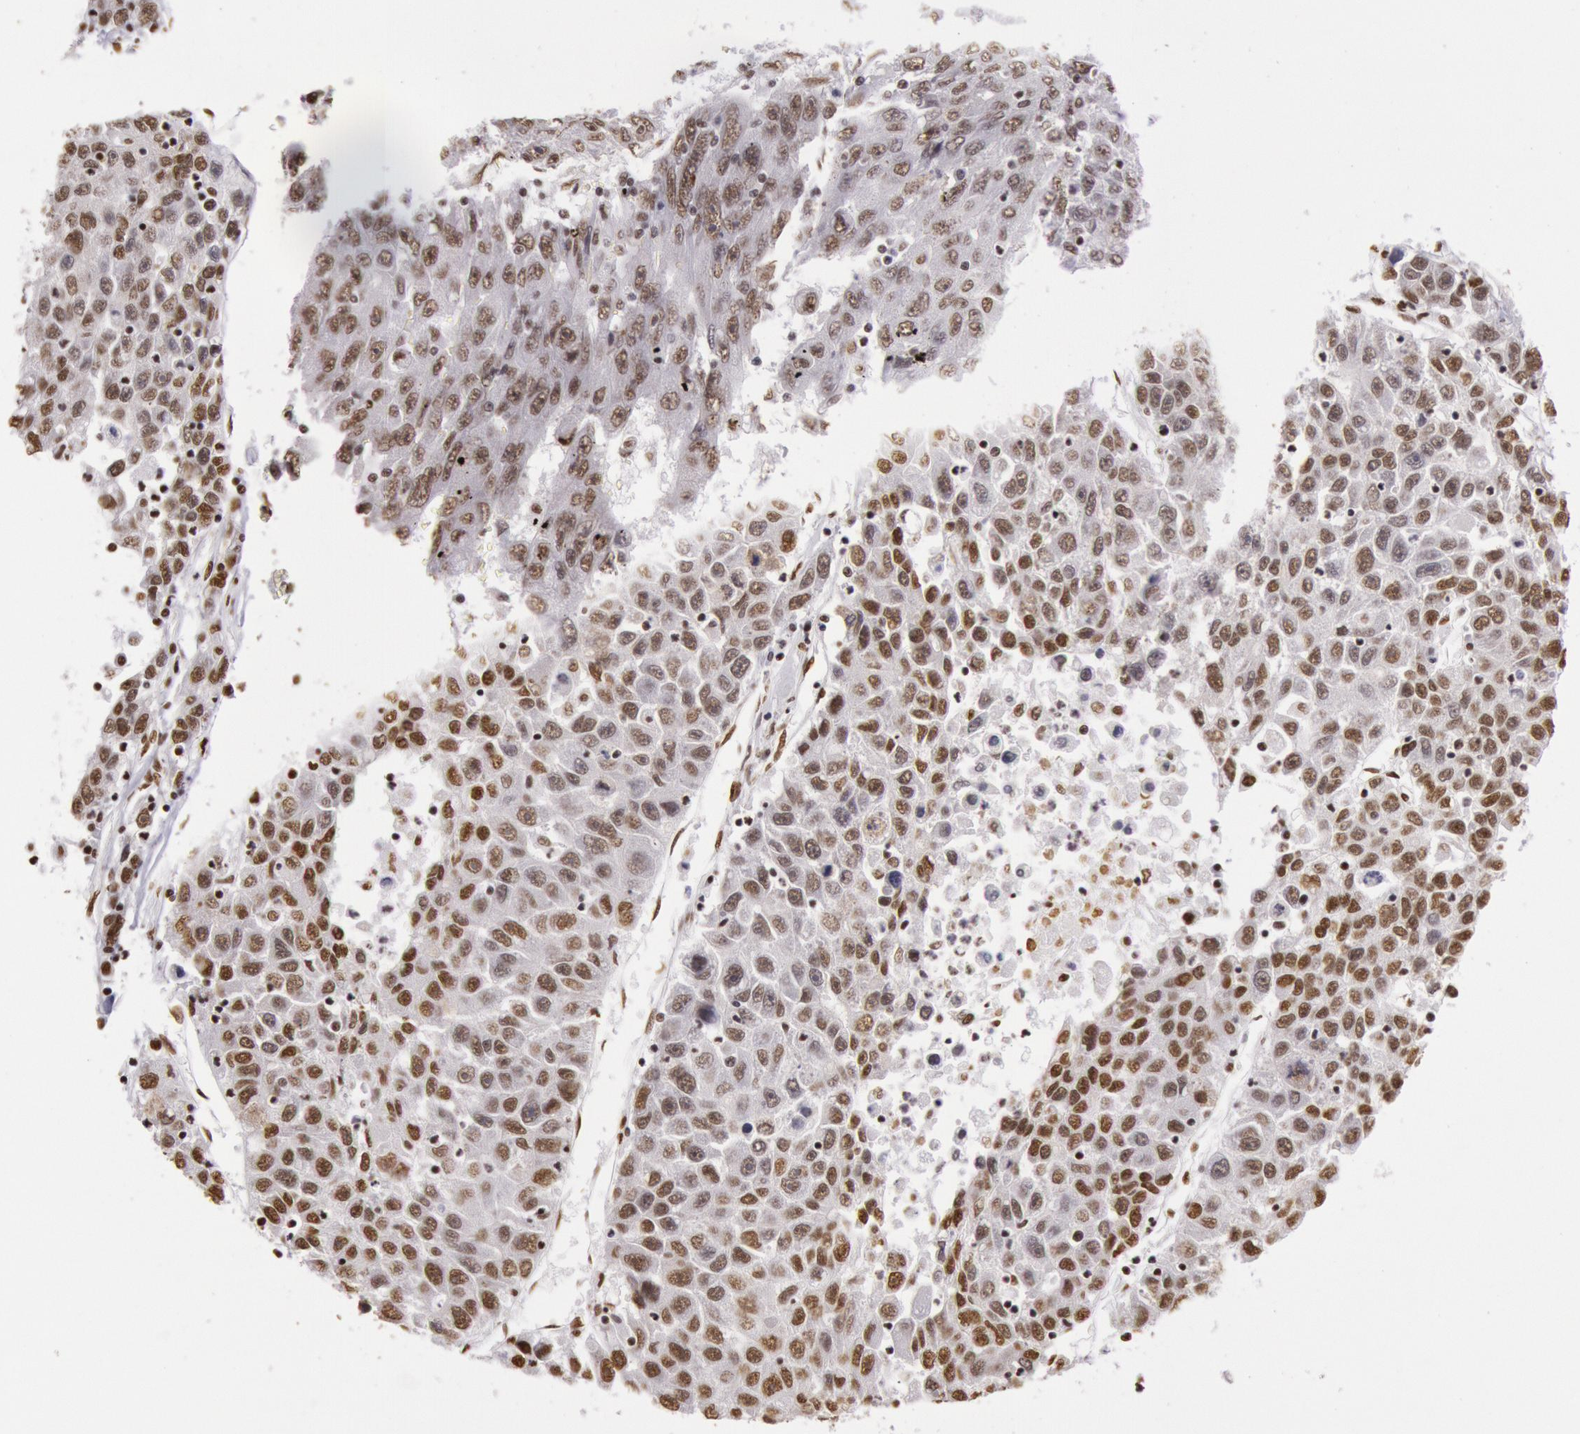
{"staining": {"intensity": "weak", "quantity": ">75%", "location": "nuclear"}, "tissue": "liver cancer", "cell_type": "Tumor cells", "image_type": "cancer", "snomed": [{"axis": "morphology", "description": "Carcinoma, Hepatocellular, NOS"}, {"axis": "topography", "description": "Liver"}], "caption": "High-magnification brightfield microscopy of liver hepatocellular carcinoma stained with DAB (brown) and counterstained with hematoxylin (blue). tumor cells exhibit weak nuclear staining is present in approximately>75% of cells. Nuclei are stained in blue.", "gene": "HNRNPH2", "patient": {"sex": "male", "age": 49}}